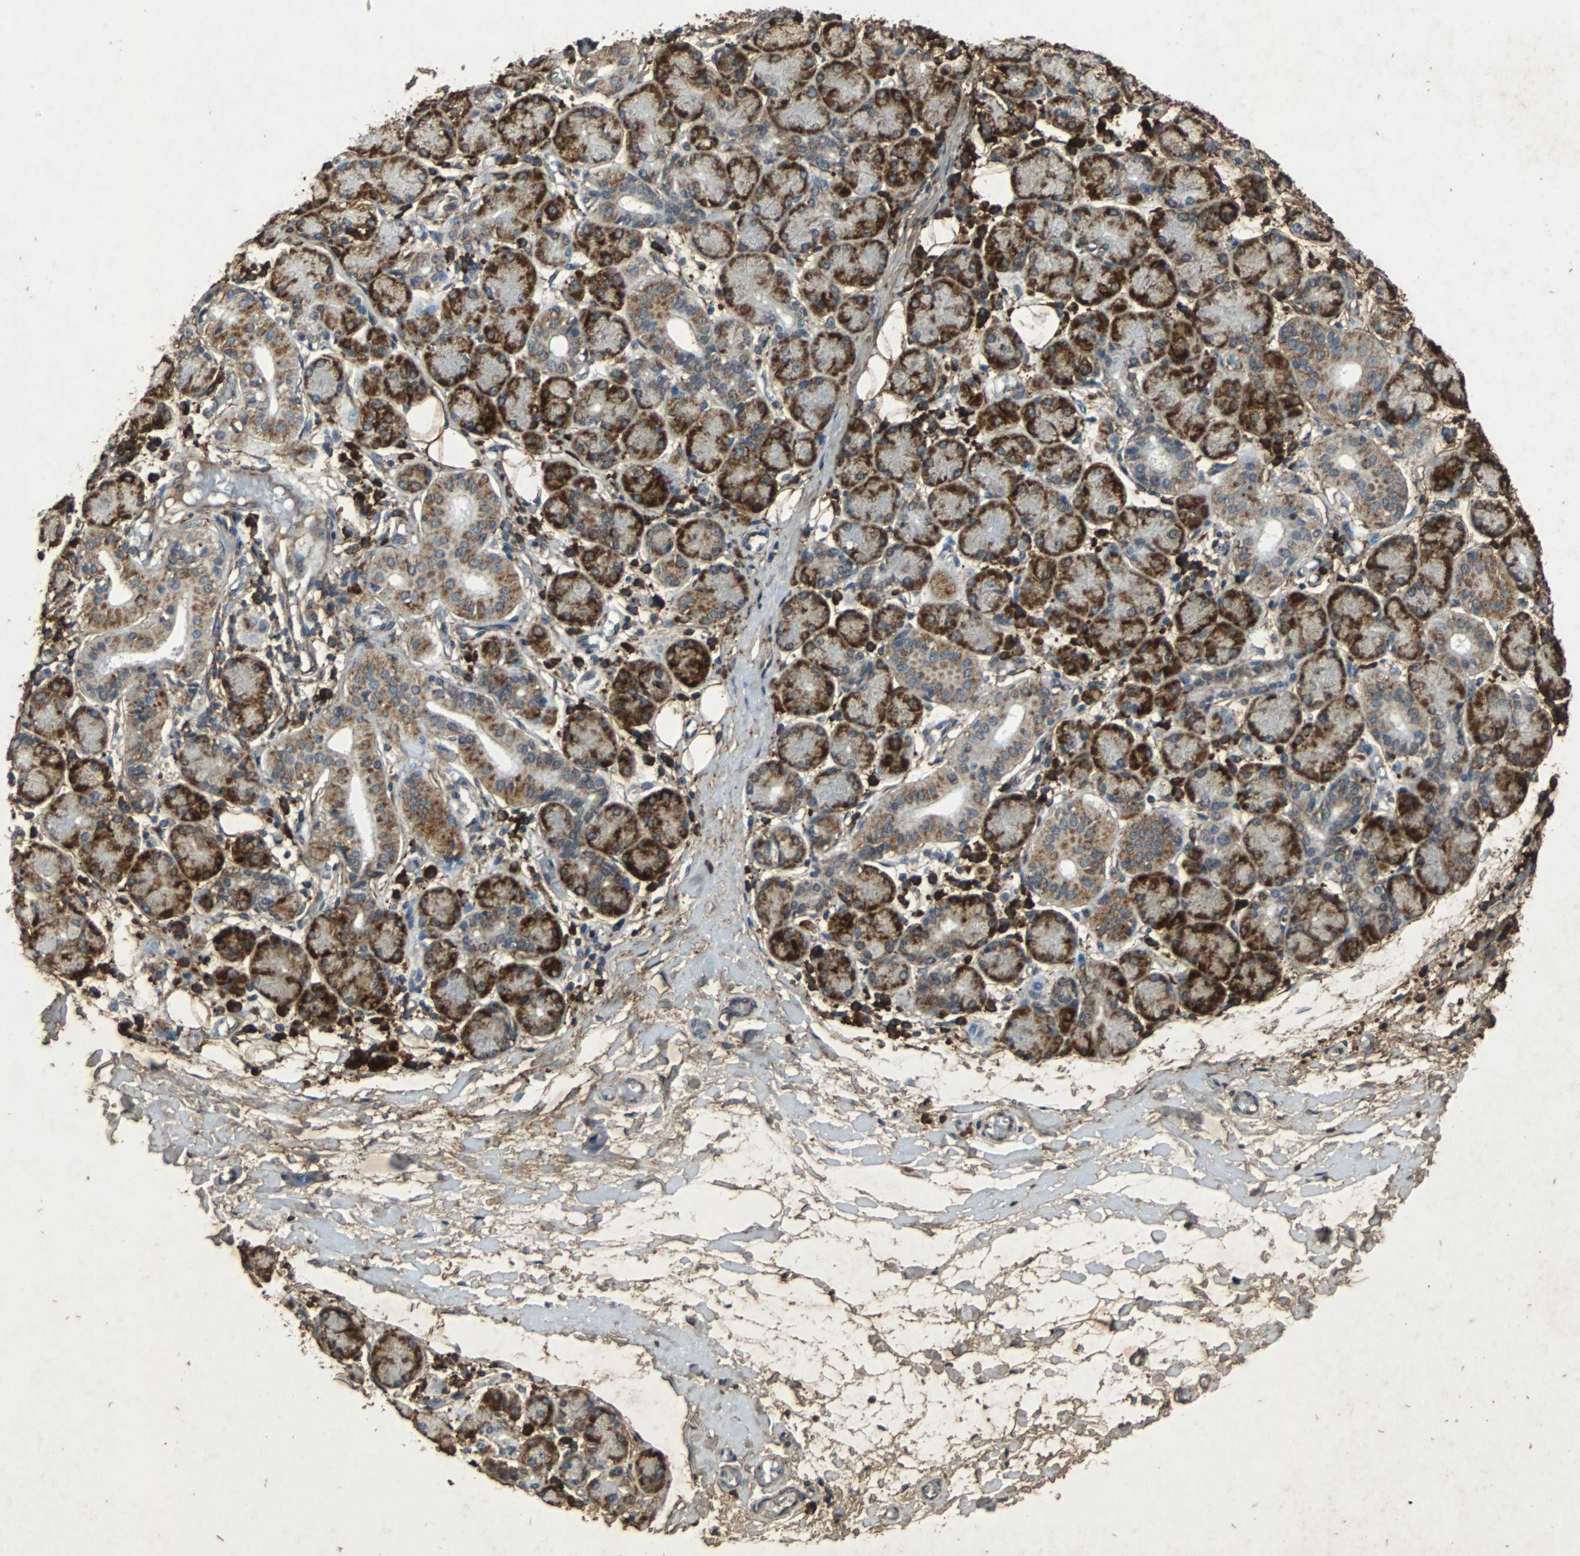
{"staining": {"intensity": "strong", "quantity": "25%-75%", "location": "cytoplasmic/membranous"}, "tissue": "salivary gland", "cell_type": "Glandular cells", "image_type": "normal", "snomed": [{"axis": "morphology", "description": "Normal tissue, NOS"}, {"axis": "topography", "description": "Salivary gland"}], "caption": "Salivary gland stained for a protein demonstrates strong cytoplasmic/membranous positivity in glandular cells. (Brightfield microscopy of DAB IHC at high magnification).", "gene": "NAA10", "patient": {"sex": "female", "age": 24}}